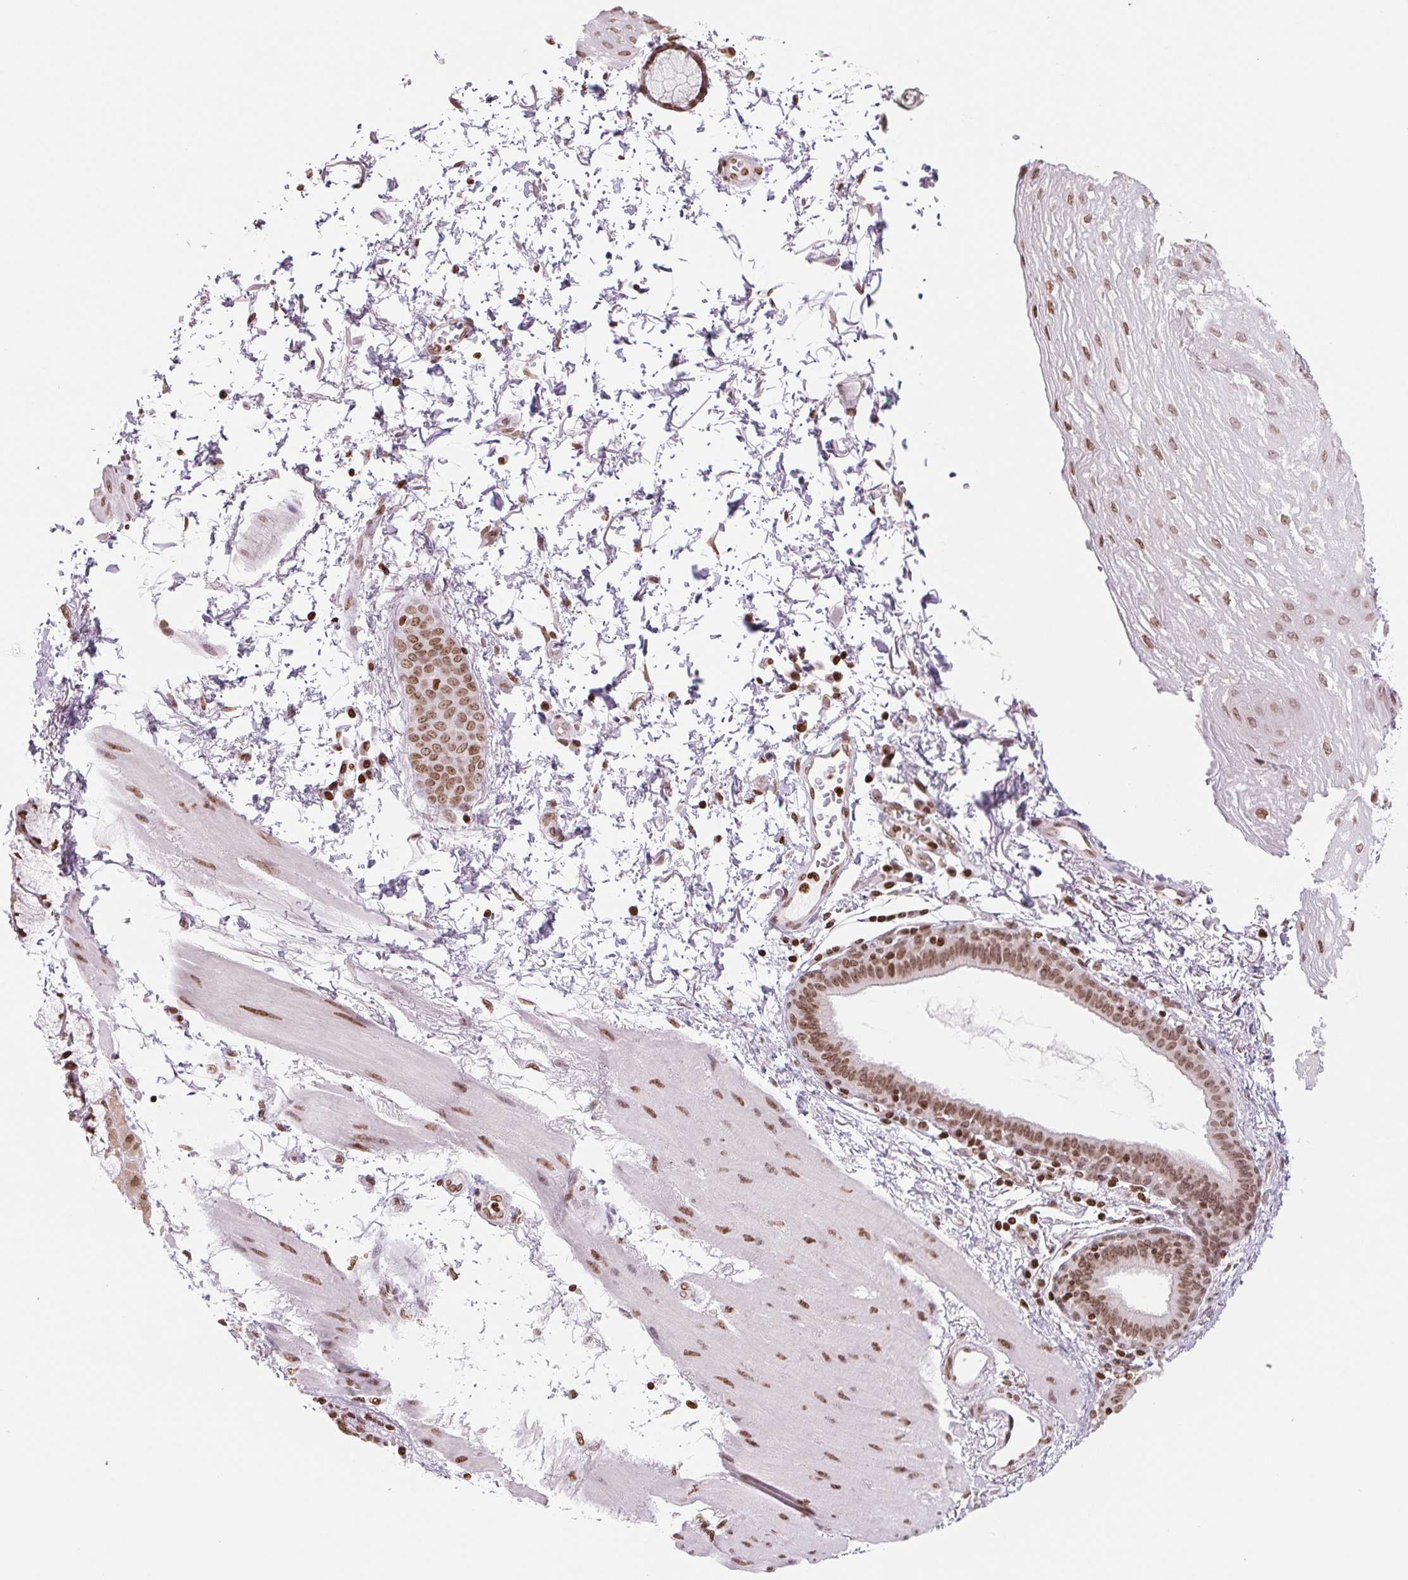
{"staining": {"intensity": "moderate", "quantity": ">75%", "location": "nuclear"}, "tissue": "esophagus", "cell_type": "Squamous epithelial cells", "image_type": "normal", "snomed": [{"axis": "morphology", "description": "Normal tissue, NOS"}, {"axis": "topography", "description": "Esophagus"}], "caption": "Human esophagus stained with a brown dye displays moderate nuclear positive expression in about >75% of squamous epithelial cells.", "gene": "SMIM12", "patient": {"sex": "female", "age": 81}}